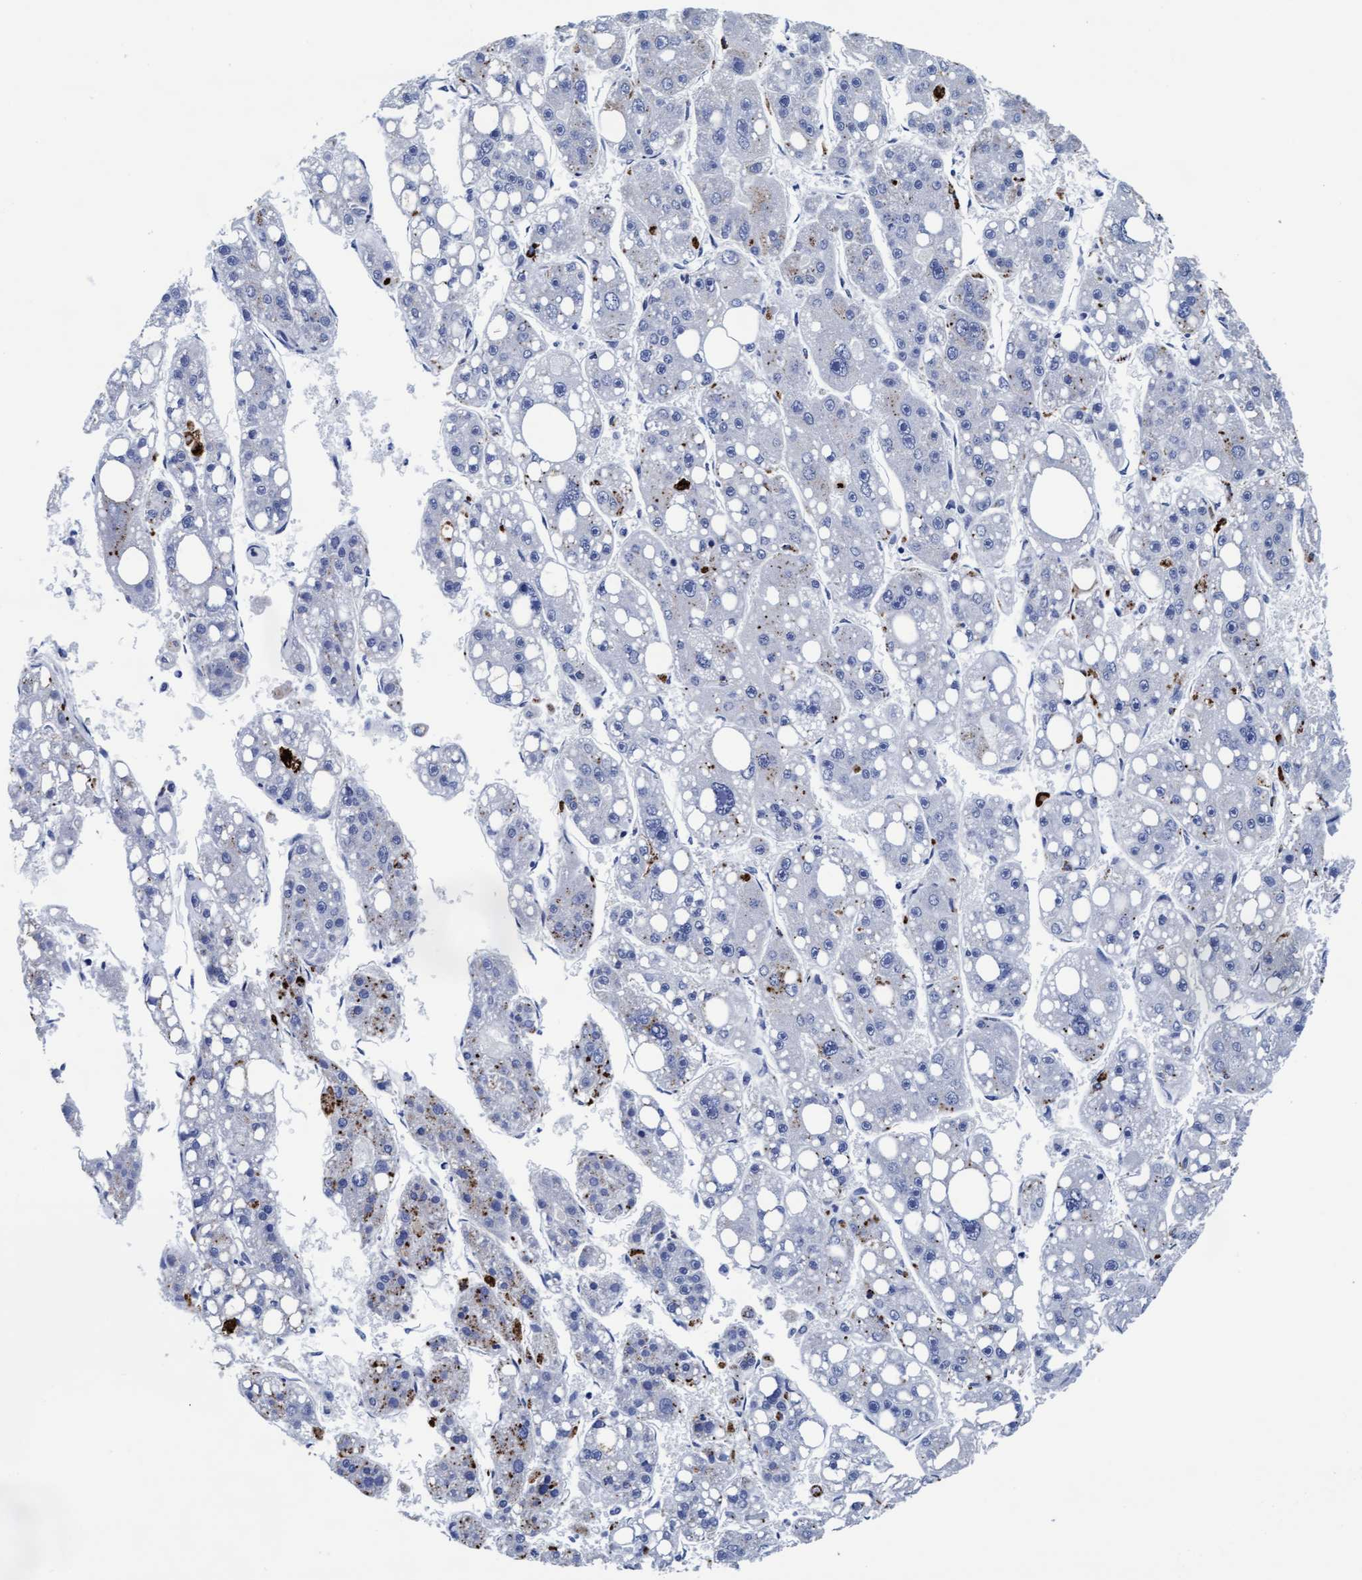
{"staining": {"intensity": "weak", "quantity": "<25%", "location": "cytoplasmic/membranous"}, "tissue": "liver cancer", "cell_type": "Tumor cells", "image_type": "cancer", "snomed": [{"axis": "morphology", "description": "Carcinoma, Hepatocellular, NOS"}, {"axis": "topography", "description": "Liver"}], "caption": "Liver cancer was stained to show a protein in brown. There is no significant positivity in tumor cells. (DAB immunohistochemistry (IHC), high magnification).", "gene": "ARSG", "patient": {"sex": "female", "age": 61}}